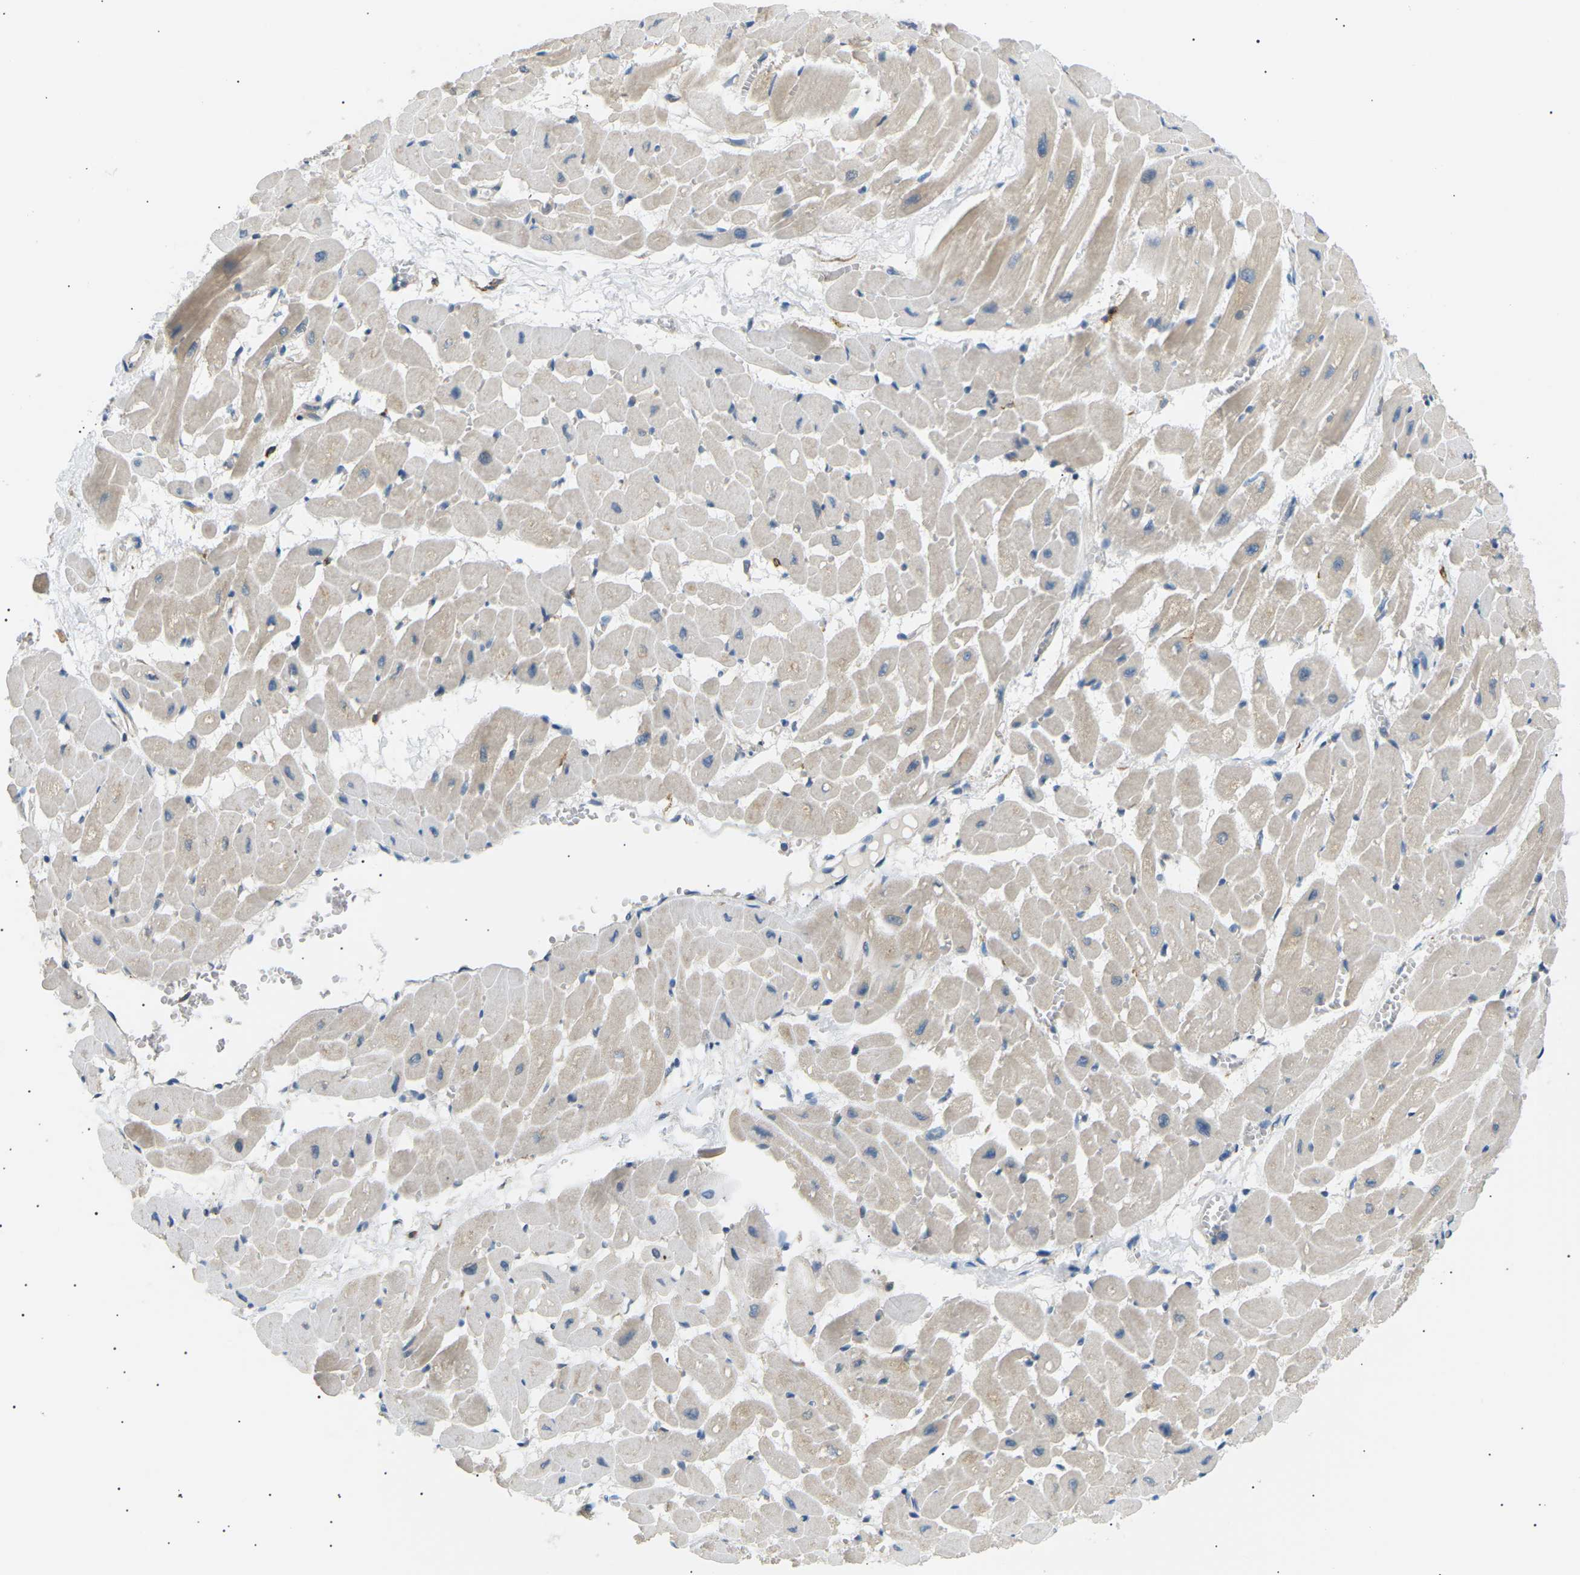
{"staining": {"intensity": "moderate", "quantity": "<25%", "location": "cytoplasmic/membranous"}, "tissue": "heart muscle", "cell_type": "Cardiomyocytes", "image_type": "normal", "snomed": [{"axis": "morphology", "description": "Normal tissue, NOS"}, {"axis": "topography", "description": "Heart"}], "caption": "The photomicrograph displays staining of benign heart muscle, revealing moderate cytoplasmic/membranous protein staining (brown color) within cardiomyocytes.", "gene": "TBC1D8", "patient": {"sex": "male", "age": 45}}